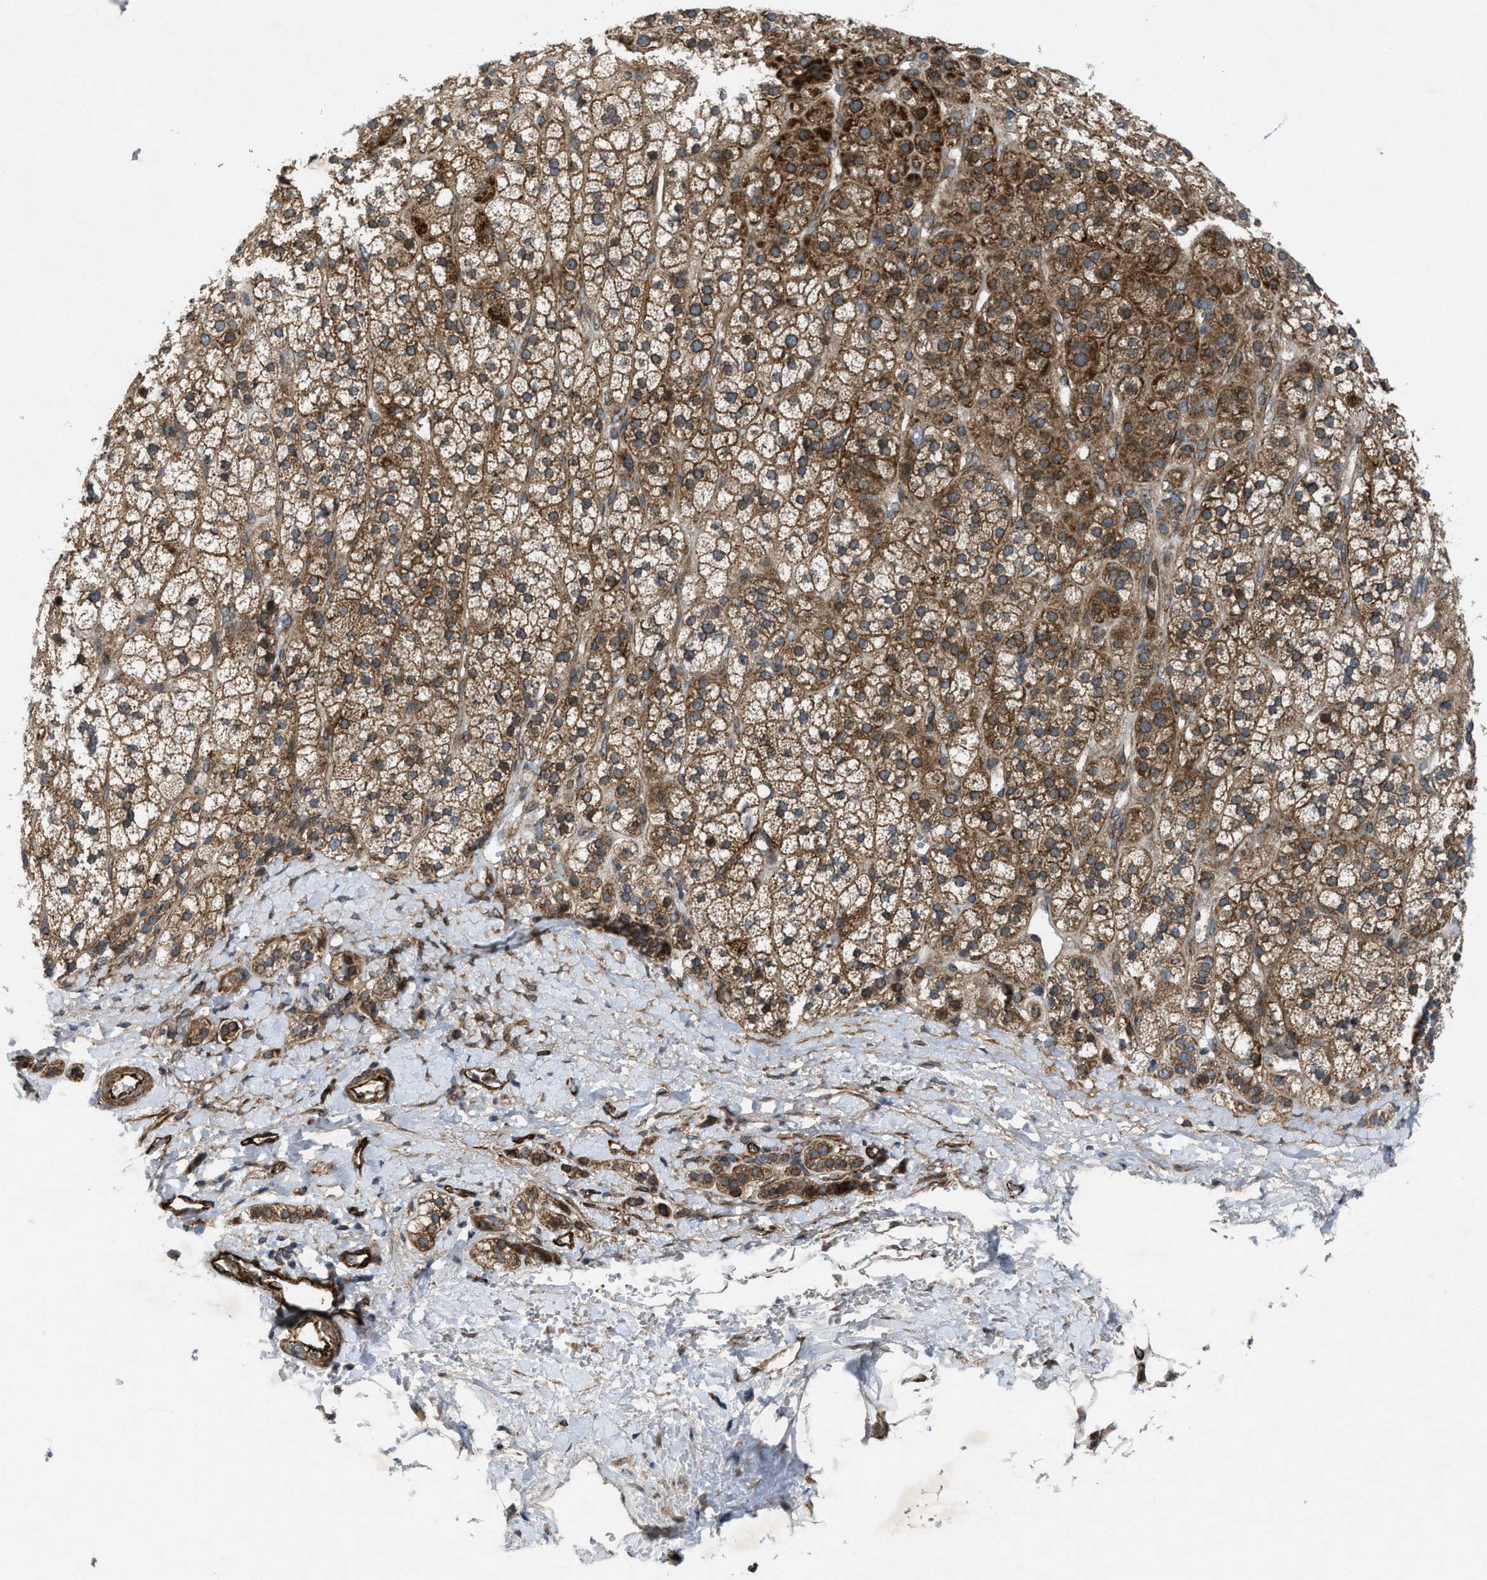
{"staining": {"intensity": "strong", "quantity": ">75%", "location": "cytoplasmic/membranous"}, "tissue": "adrenal gland", "cell_type": "Glandular cells", "image_type": "normal", "snomed": [{"axis": "morphology", "description": "Normal tissue, NOS"}, {"axis": "topography", "description": "Adrenal gland"}], "caption": "High-magnification brightfield microscopy of normal adrenal gland stained with DAB (3,3'-diaminobenzidine) (brown) and counterstained with hematoxylin (blue). glandular cells exhibit strong cytoplasmic/membranous expression is appreciated in approximately>75% of cells. Nuclei are stained in blue.", "gene": "URGCP", "patient": {"sex": "male", "age": 56}}